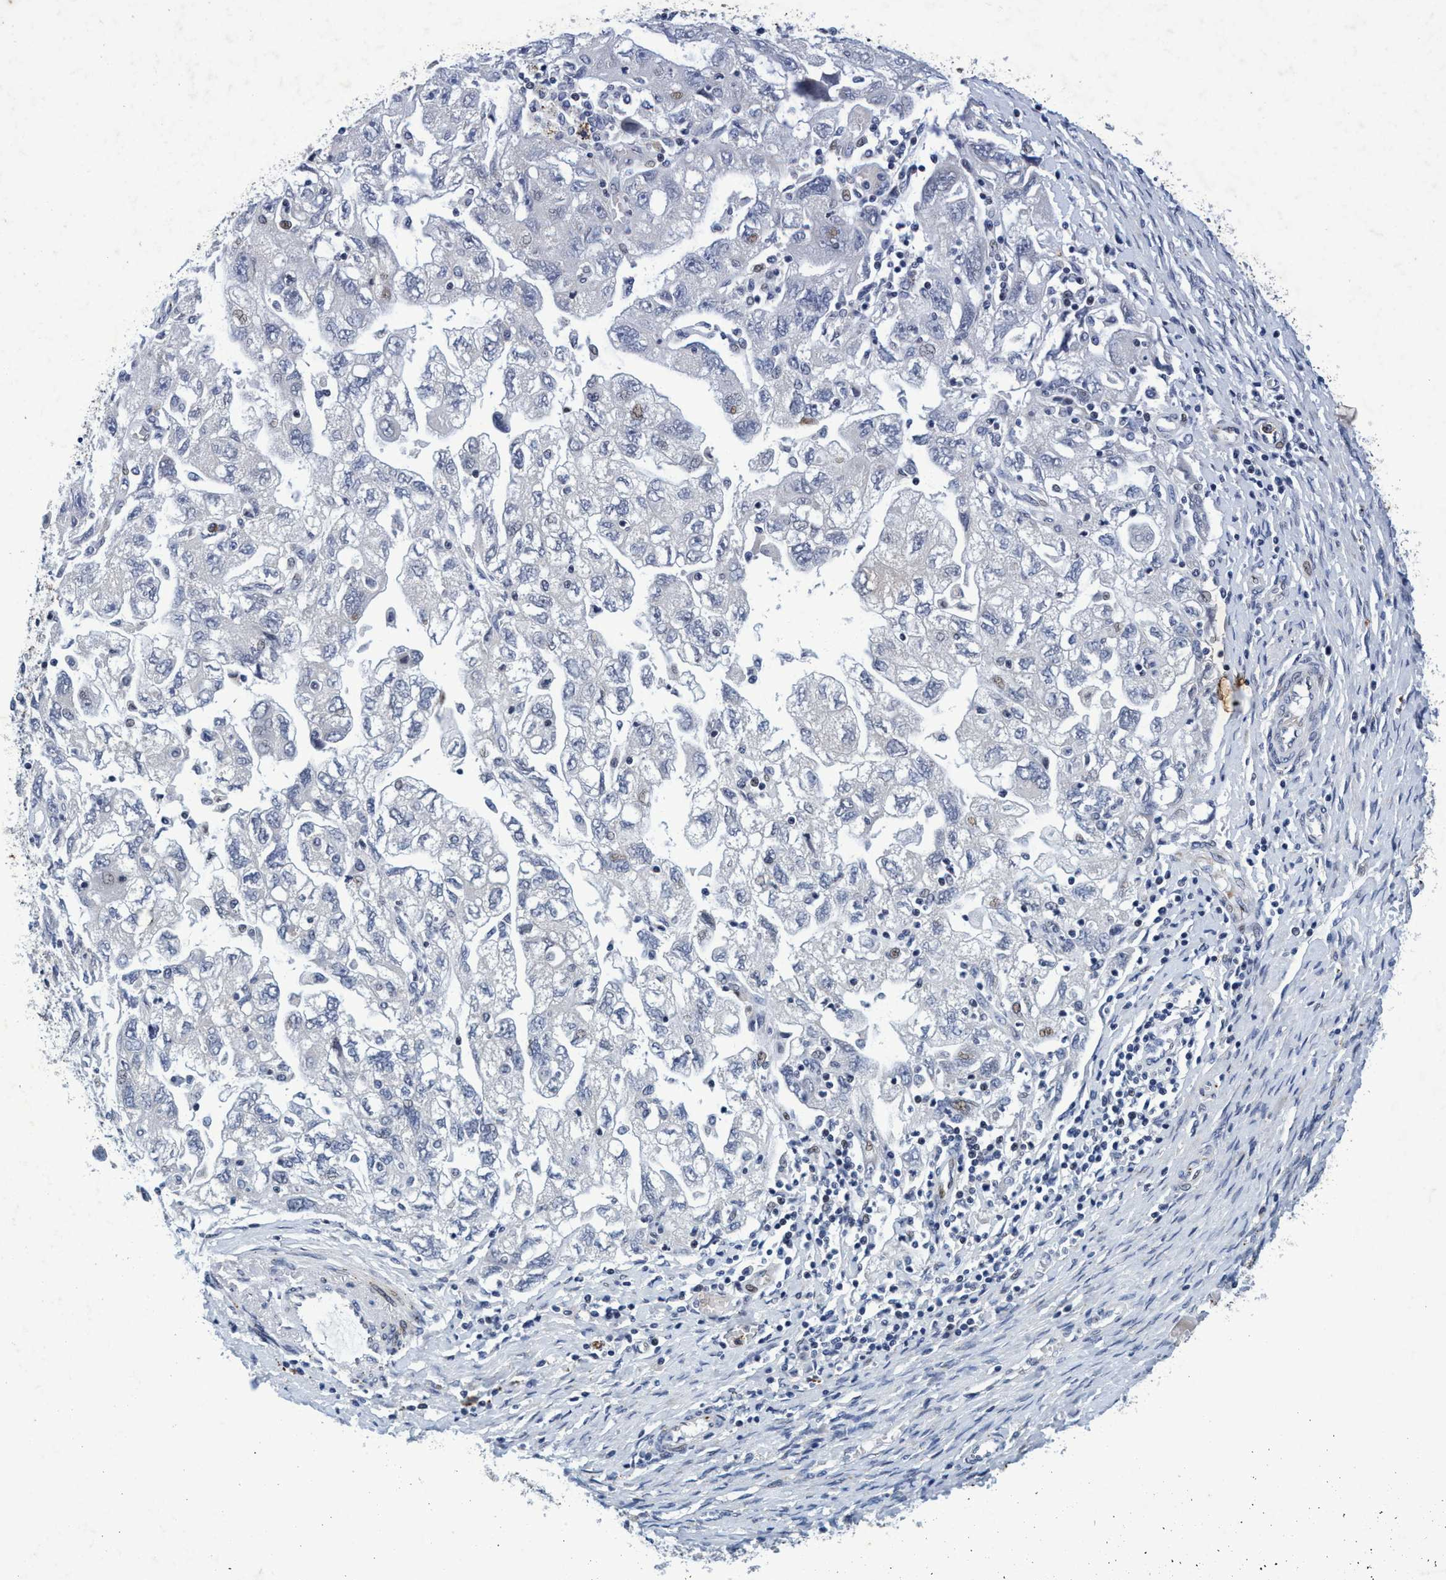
{"staining": {"intensity": "negative", "quantity": "none", "location": "none"}, "tissue": "ovarian cancer", "cell_type": "Tumor cells", "image_type": "cancer", "snomed": [{"axis": "morphology", "description": "Carcinoma, NOS"}, {"axis": "morphology", "description": "Cystadenocarcinoma, serous, NOS"}, {"axis": "topography", "description": "Ovary"}], "caption": "DAB immunohistochemical staining of ovarian cancer (carcinoma) displays no significant expression in tumor cells. (Stains: DAB (3,3'-diaminobenzidine) immunohistochemistry with hematoxylin counter stain, Microscopy: brightfield microscopy at high magnification).", "gene": "GRB14", "patient": {"sex": "female", "age": 69}}